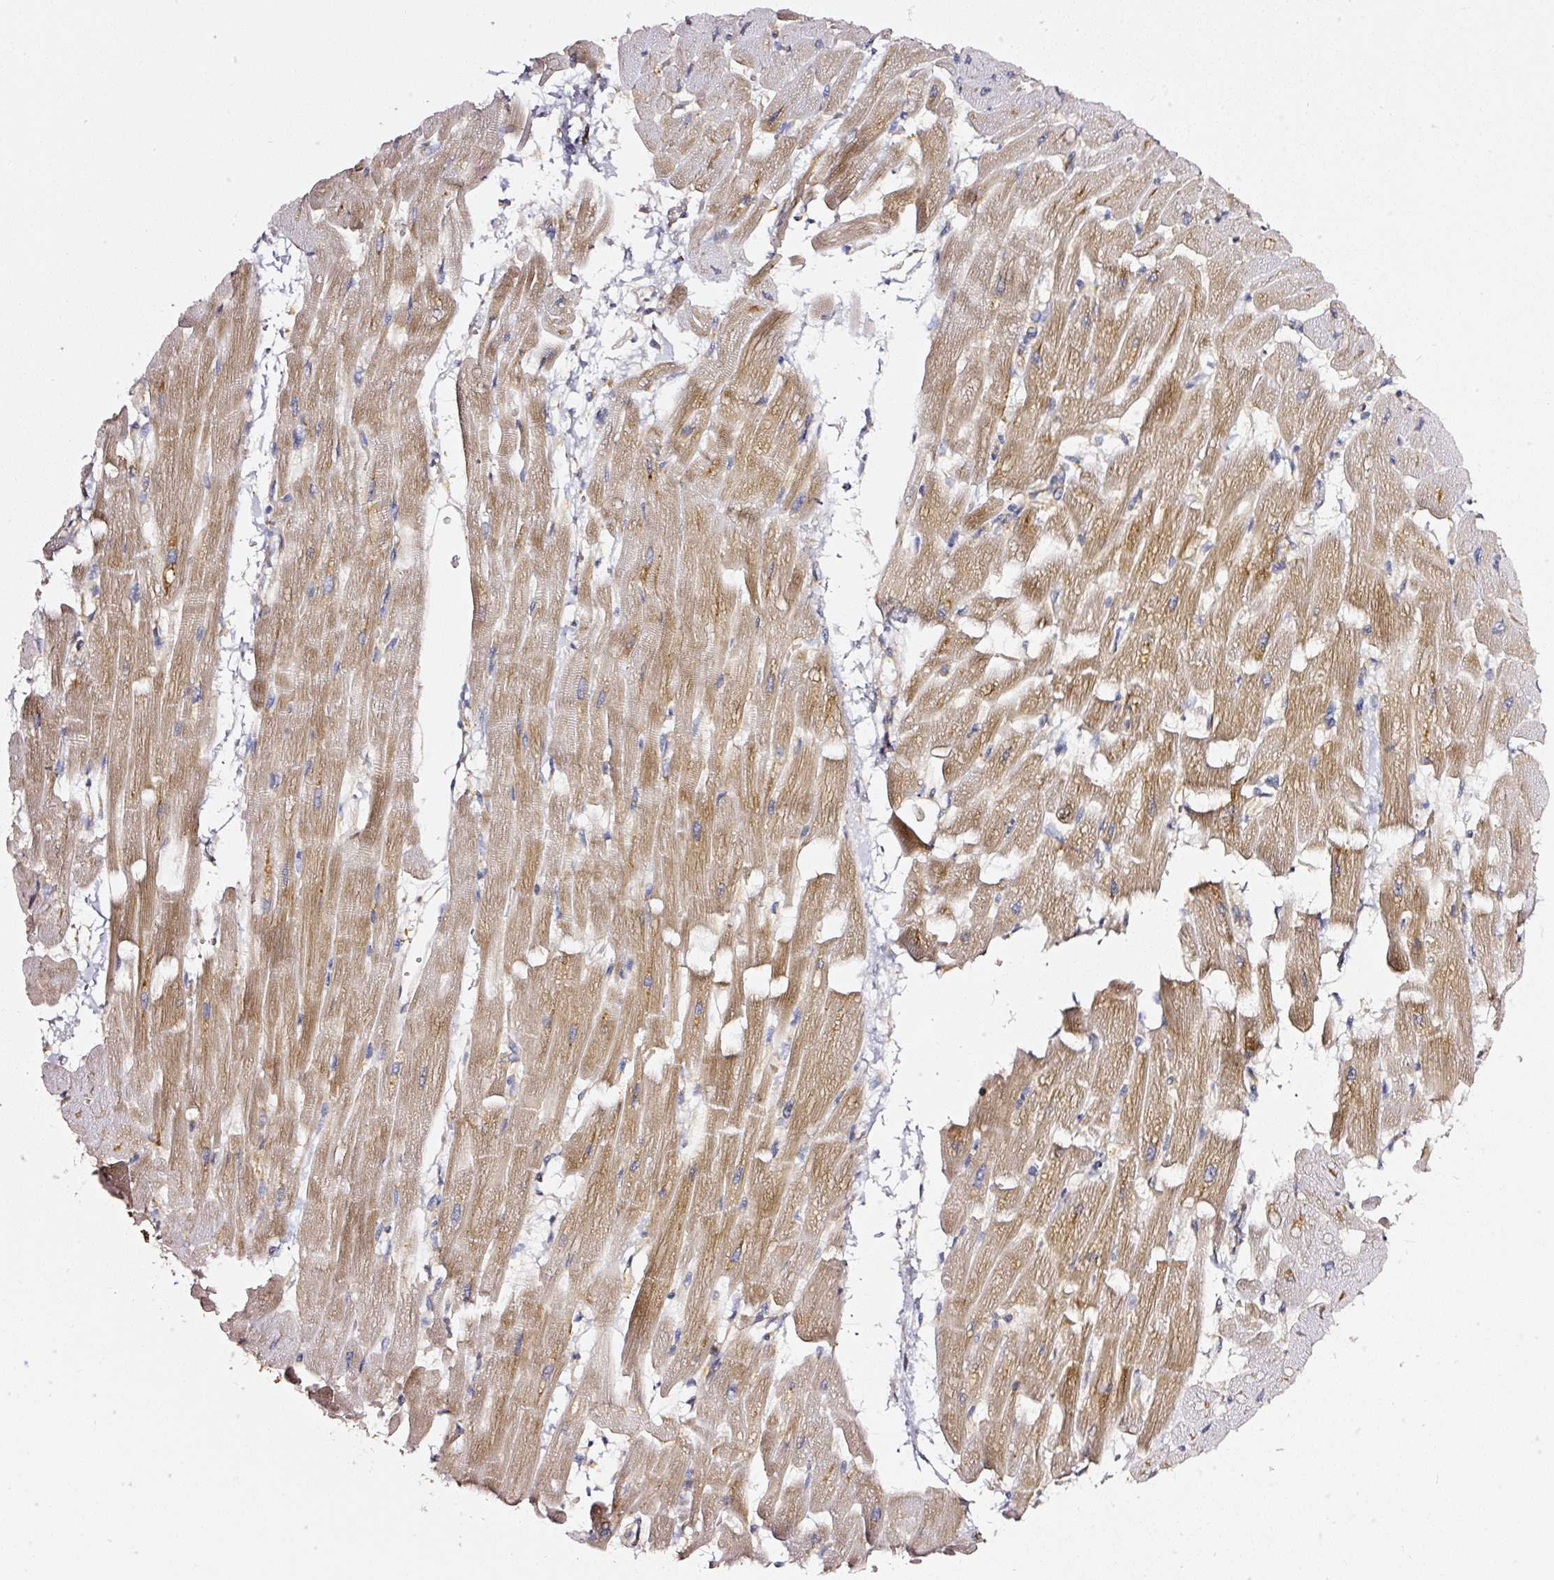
{"staining": {"intensity": "moderate", "quantity": "25%-75%", "location": "cytoplasmic/membranous"}, "tissue": "heart muscle", "cell_type": "Cardiomyocytes", "image_type": "normal", "snomed": [{"axis": "morphology", "description": "Normal tissue, NOS"}, {"axis": "topography", "description": "Heart"}], "caption": "Heart muscle stained with immunohistochemistry exhibits moderate cytoplasmic/membranous staining in approximately 25%-75% of cardiomyocytes.", "gene": "RPL10A", "patient": {"sex": "male", "age": 37}}